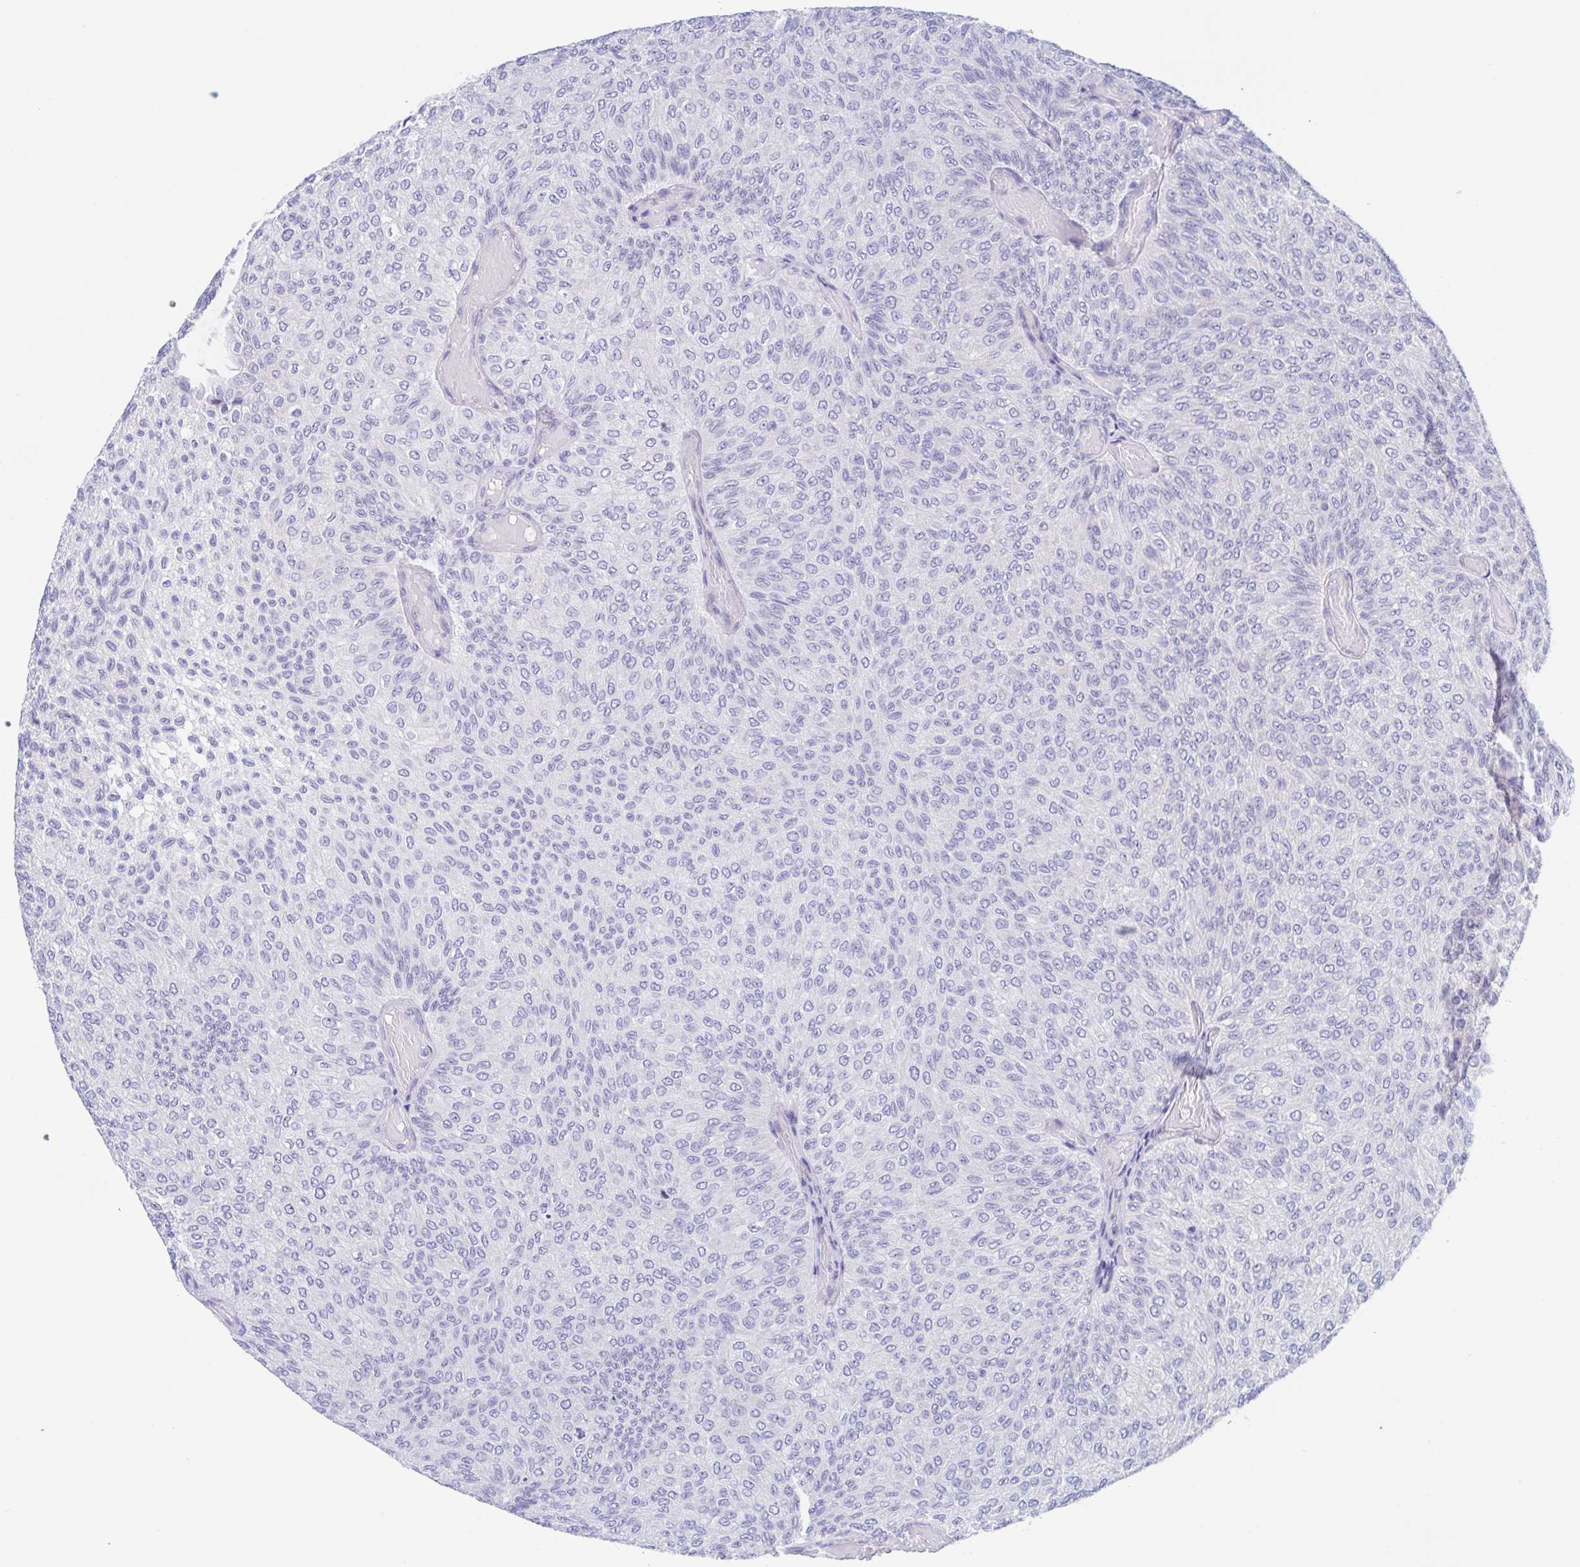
{"staining": {"intensity": "negative", "quantity": "none", "location": "none"}, "tissue": "urothelial cancer", "cell_type": "Tumor cells", "image_type": "cancer", "snomed": [{"axis": "morphology", "description": "Urothelial carcinoma, Low grade"}, {"axis": "topography", "description": "Urinary bladder"}], "caption": "There is no significant expression in tumor cells of urothelial carcinoma (low-grade).", "gene": "MUCL3", "patient": {"sex": "male", "age": 78}}